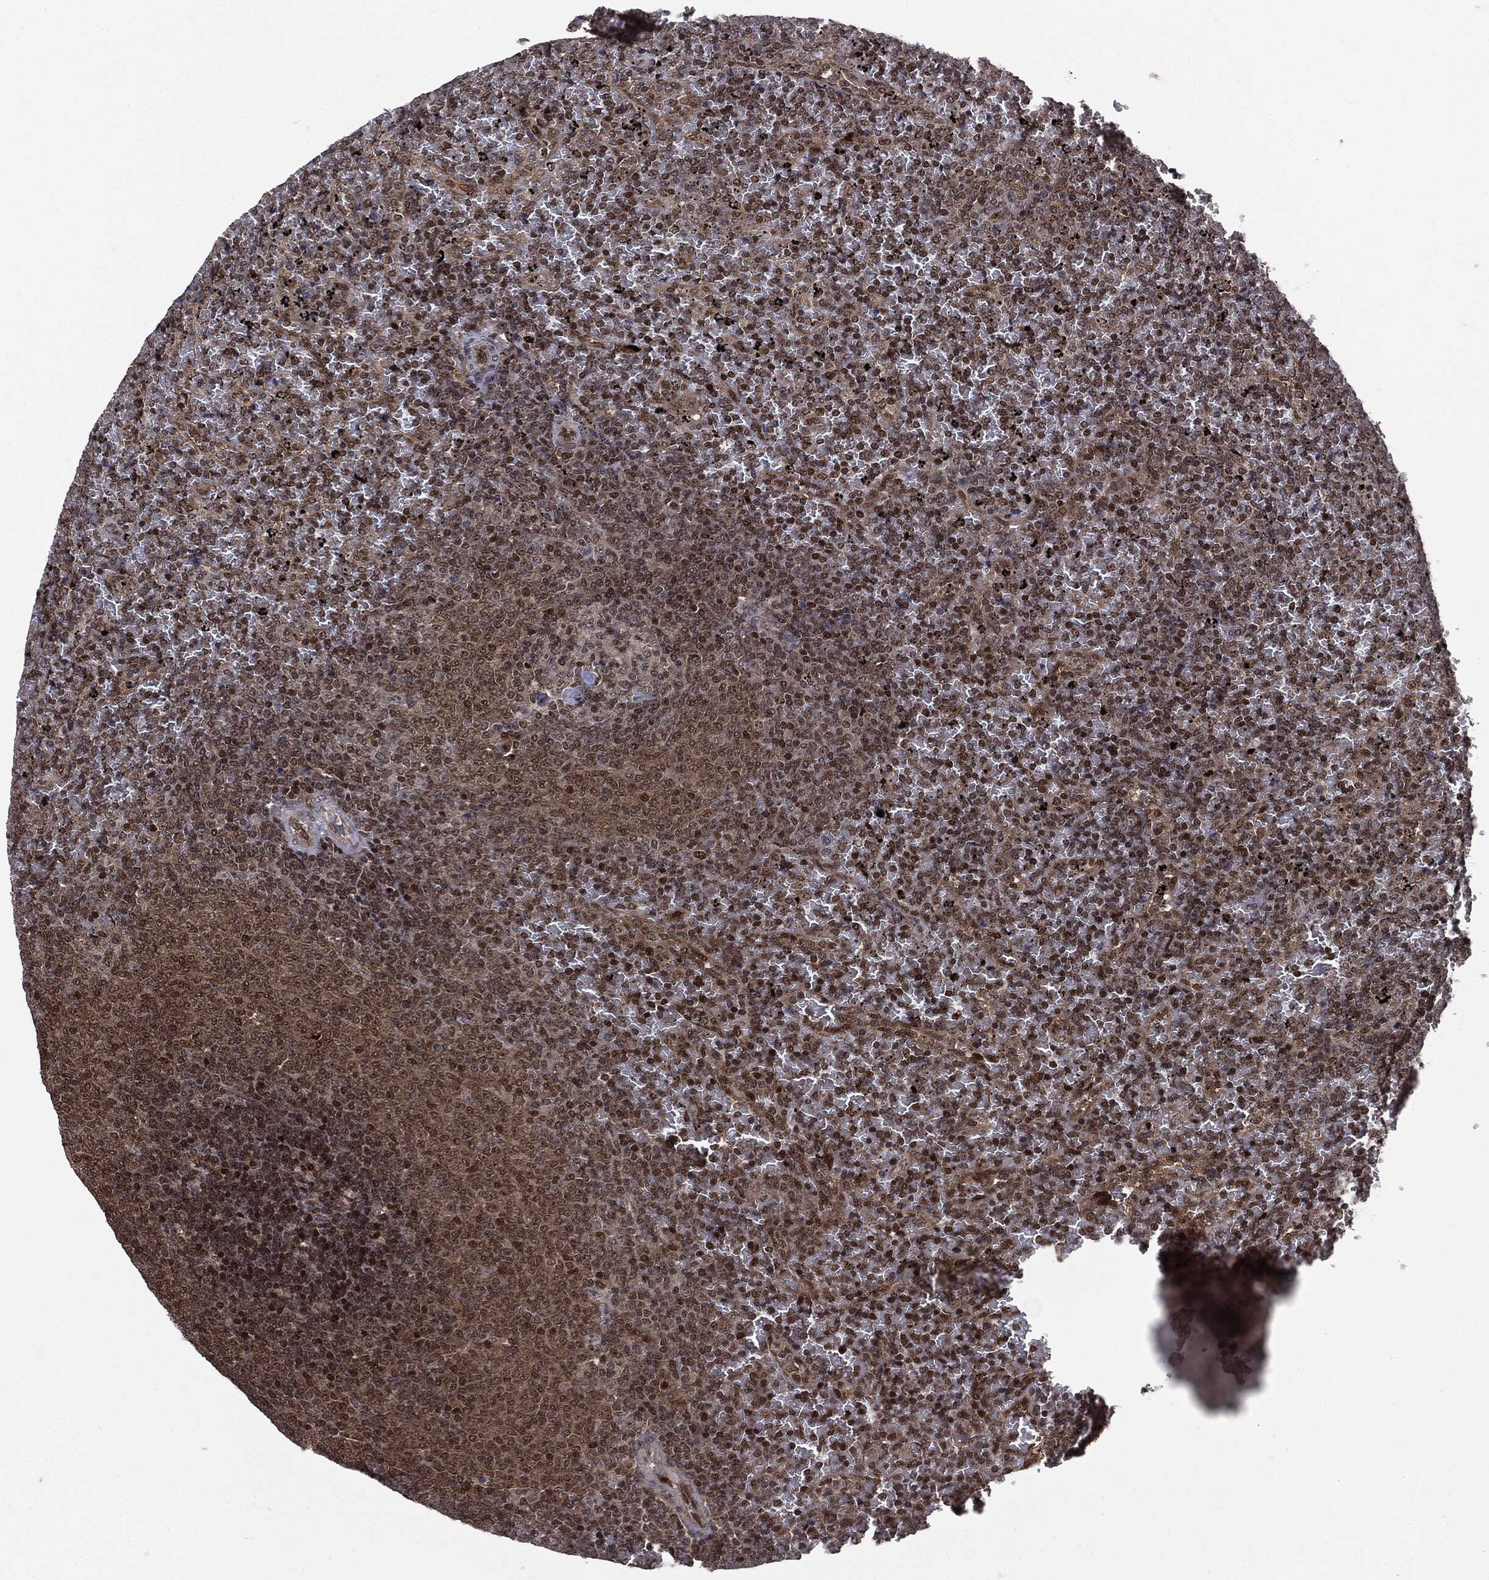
{"staining": {"intensity": "moderate", "quantity": "25%-75%", "location": "nuclear"}, "tissue": "lymphoma", "cell_type": "Tumor cells", "image_type": "cancer", "snomed": [{"axis": "morphology", "description": "Malignant lymphoma, non-Hodgkin's type, Low grade"}, {"axis": "topography", "description": "Spleen"}], "caption": "Immunohistochemistry (IHC) histopathology image of lymphoma stained for a protein (brown), which reveals medium levels of moderate nuclear positivity in about 25%-75% of tumor cells.", "gene": "PTPA", "patient": {"sex": "female", "age": 77}}